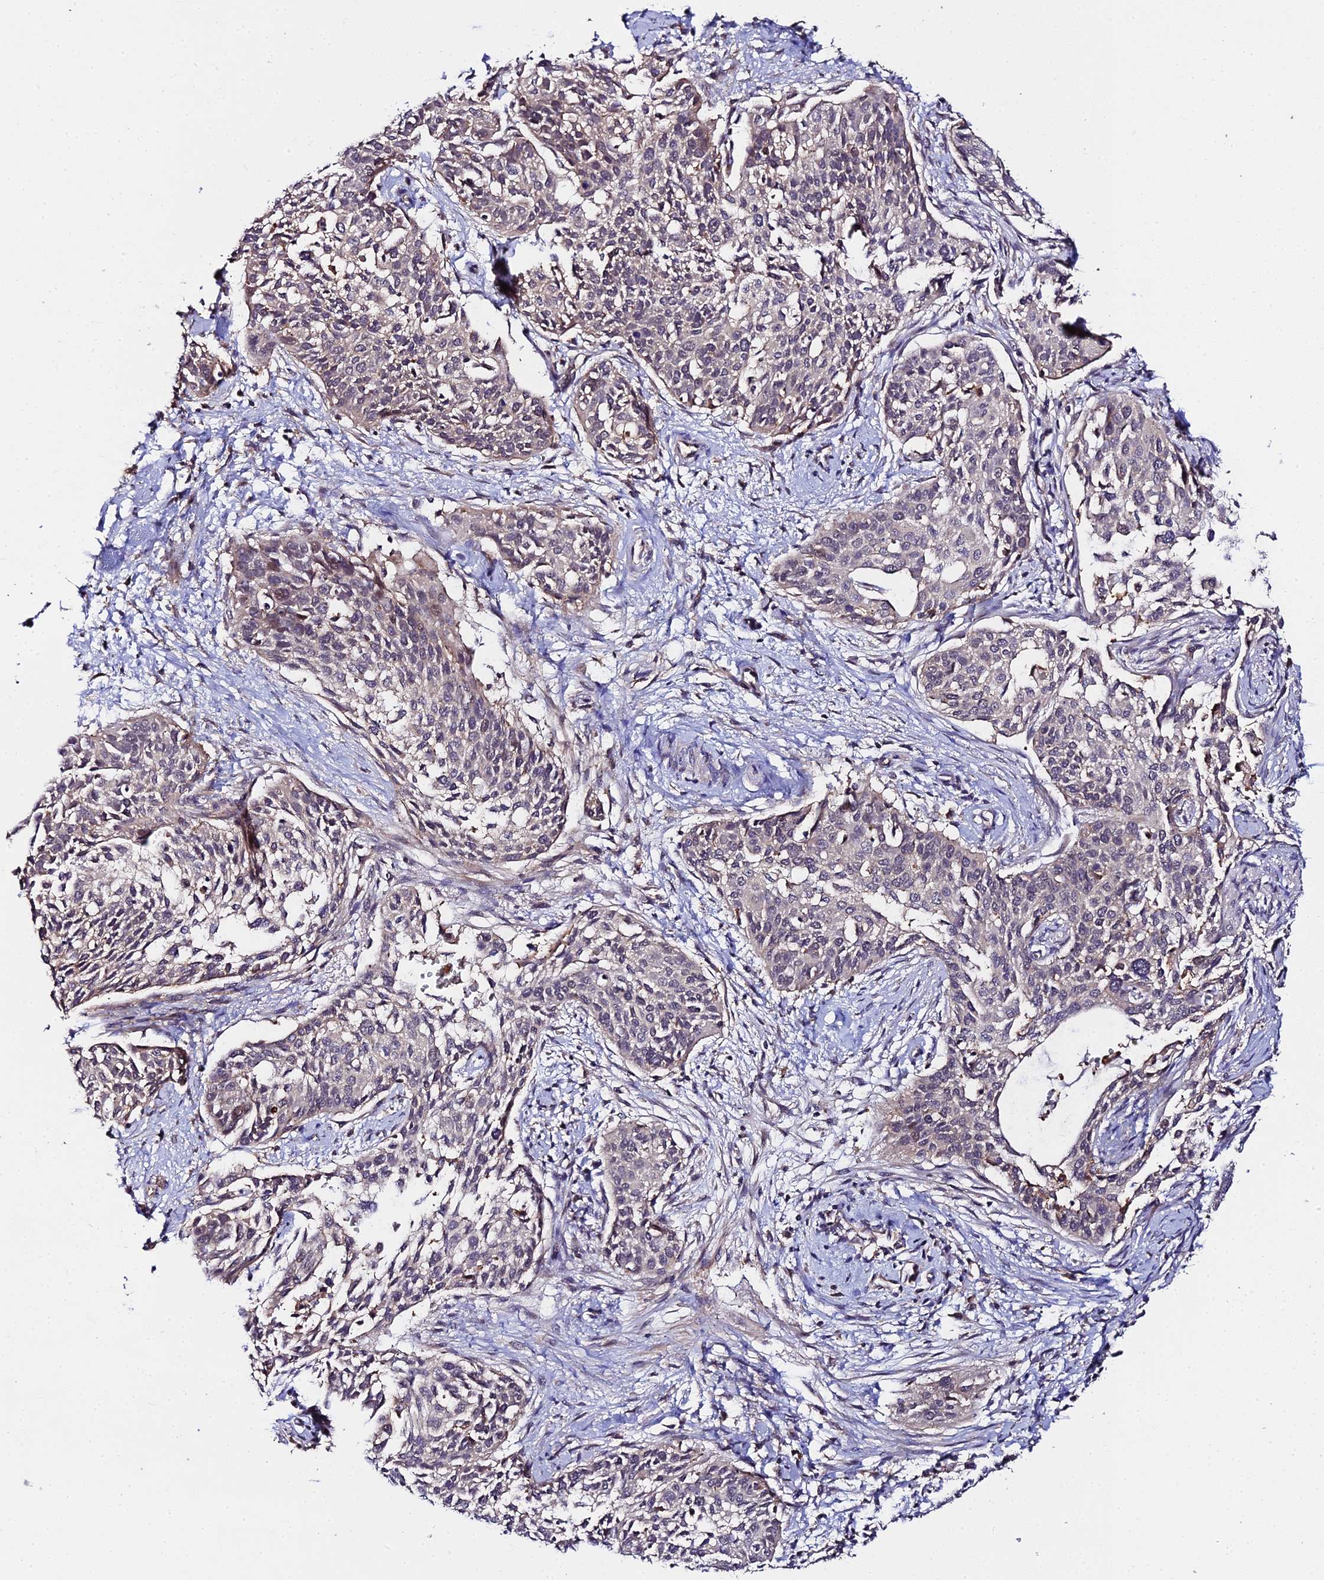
{"staining": {"intensity": "negative", "quantity": "none", "location": "none"}, "tissue": "cervical cancer", "cell_type": "Tumor cells", "image_type": "cancer", "snomed": [{"axis": "morphology", "description": "Squamous cell carcinoma, NOS"}, {"axis": "topography", "description": "Cervix"}], "caption": "The histopathology image exhibits no staining of tumor cells in squamous cell carcinoma (cervical).", "gene": "ZBED8", "patient": {"sex": "female", "age": 44}}